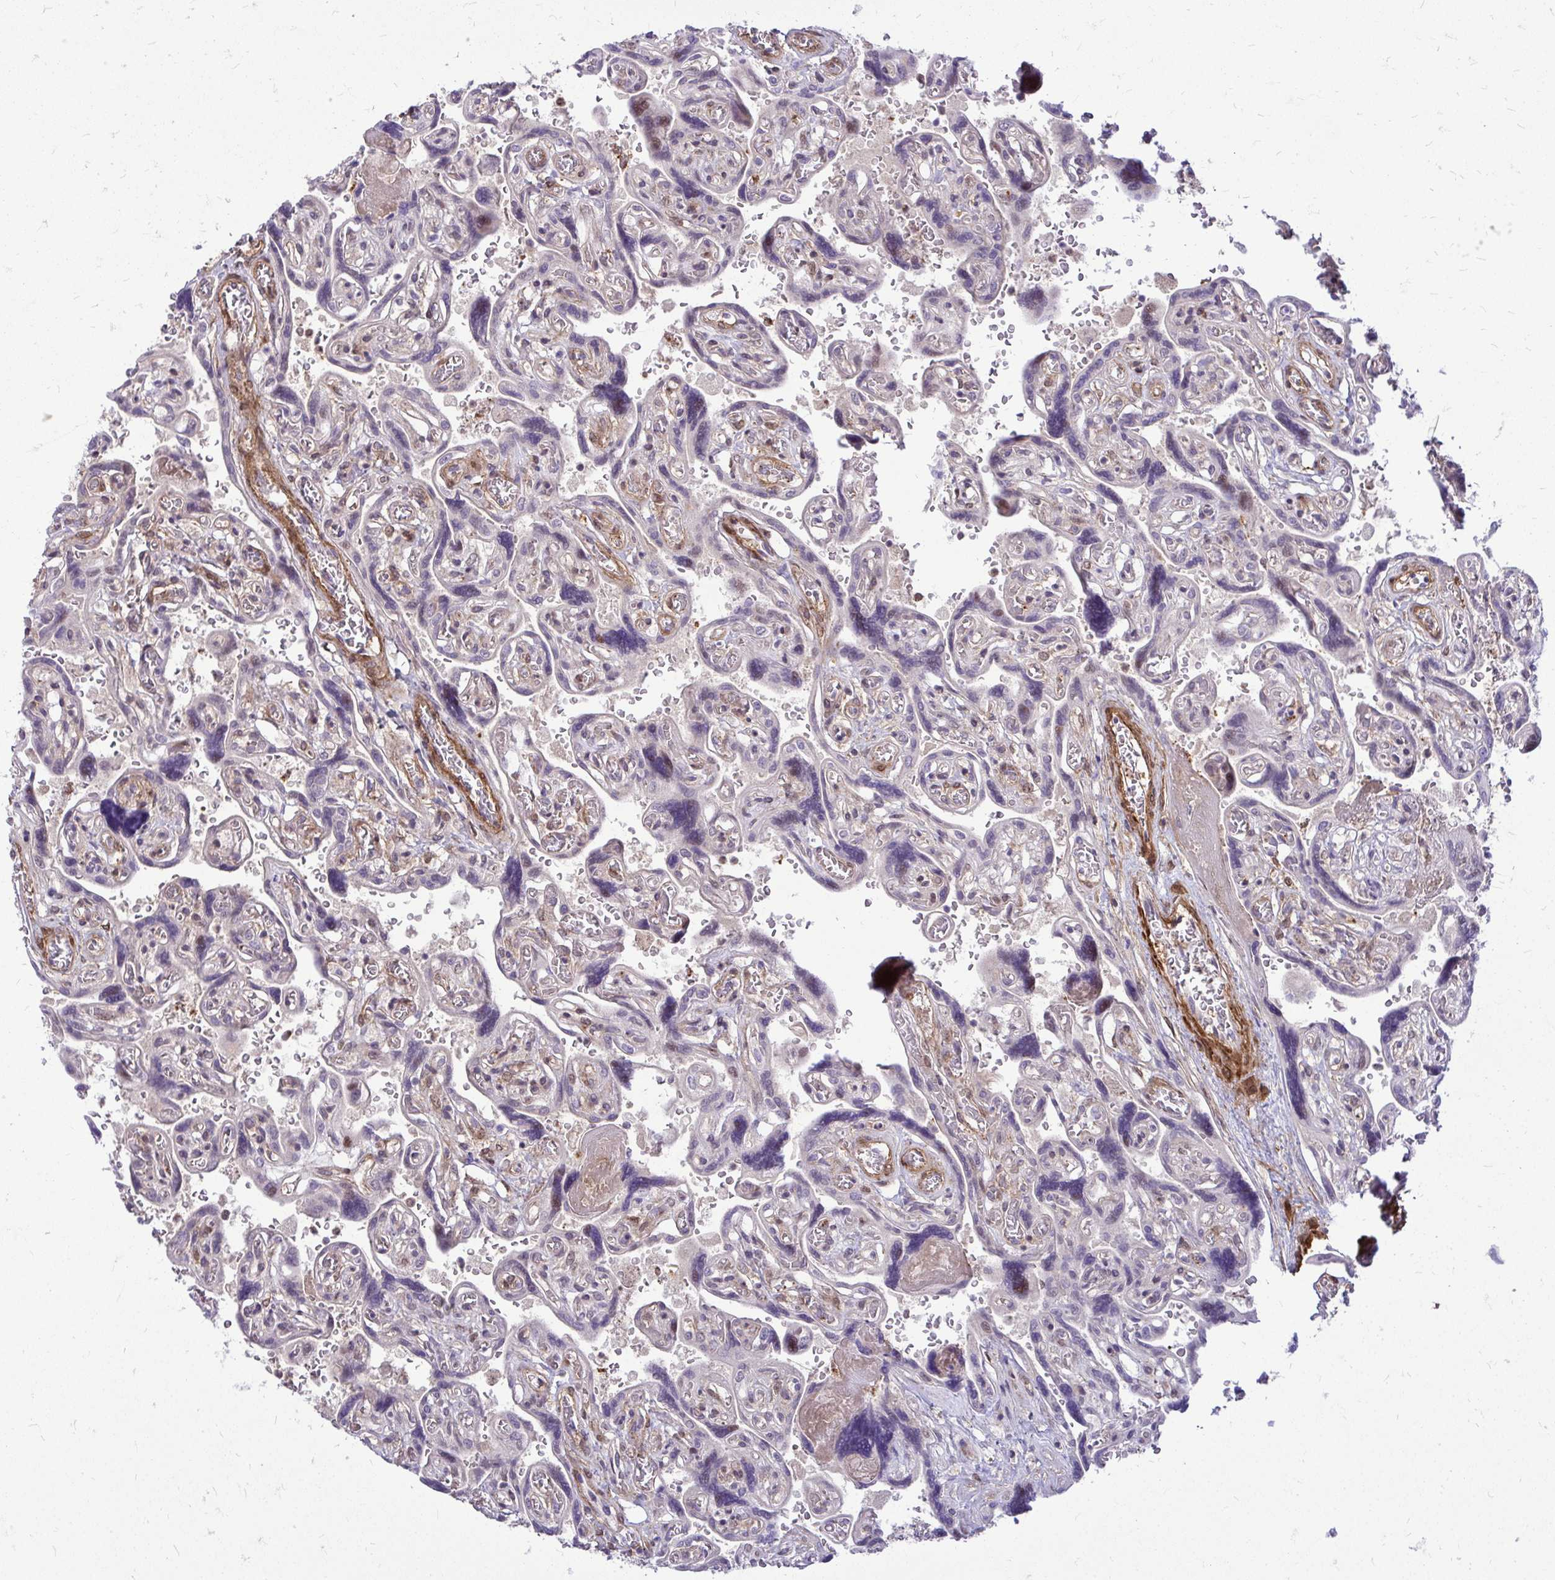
{"staining": {"intensity": "moderate", "quantity": ">75%", "location": "cytoplasmic/membranous"}, "tissue": "placenta", "cell_type": "Decidual cells", "image_type": "normal", "snomed": [{"axis": "morphology", "description": "Normal tissue, NOS"}, {"axis": "topography", "description": "Placenta"}], "caption": "A high-resolution photomicrograph shows immunohistochemistry (IHC) staining of unremarkable placenta, which reveals moderate cytoplasmic/membranous positivity in approximately >75% of decidual cells. (DAB IHC with brightfield microscopy, high magnification).", "gene": "TRIP6", "patient": {"sex": "female", "age": 32}}